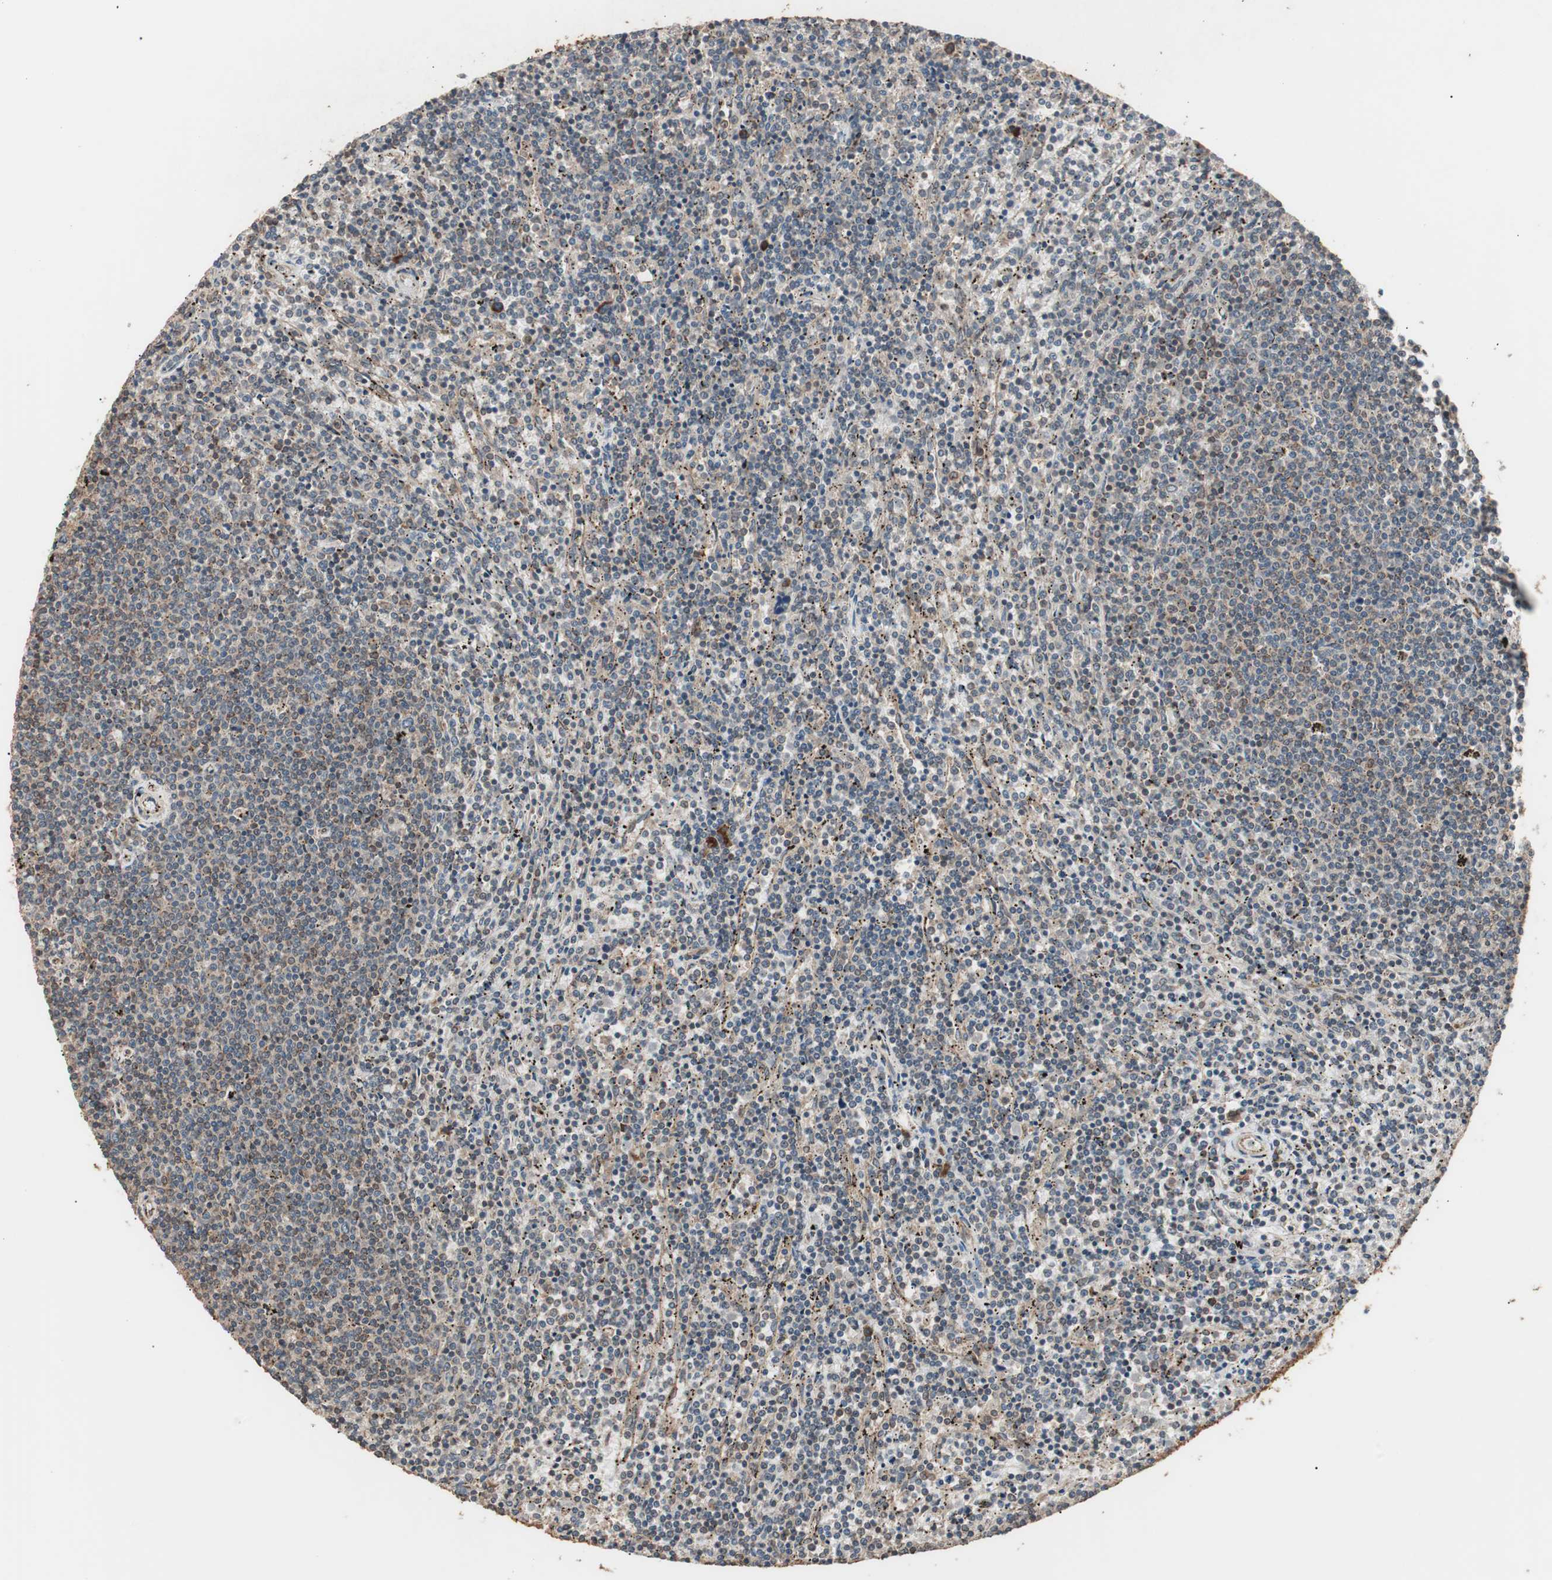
{"staining": {"intensity": "weak", "quantity": ">75%", "location": "cytoplasmic/membranous"}, "tissue": "lymphoma", "cell_type": "Tumor cells", "image_type": "cancer", "snomed": [{"axis": "morphology", "description": "Malignant lymphoma, non-Hodgkin's type, Low grade"}, {"axis": "topography", "description": "Spleen"}], "caption": "The photomicrograph displays immunohistochemical staining of low-grade malignant lymphoma, non-Hodgkin's type. There is weak cytoplasmic/membranous positivity is appreciated in approximately >75% of tumor cells. Nuclei are stained in blue.", "gene": "LZTS1", "patient": {"sex": "female", "age": 50}}